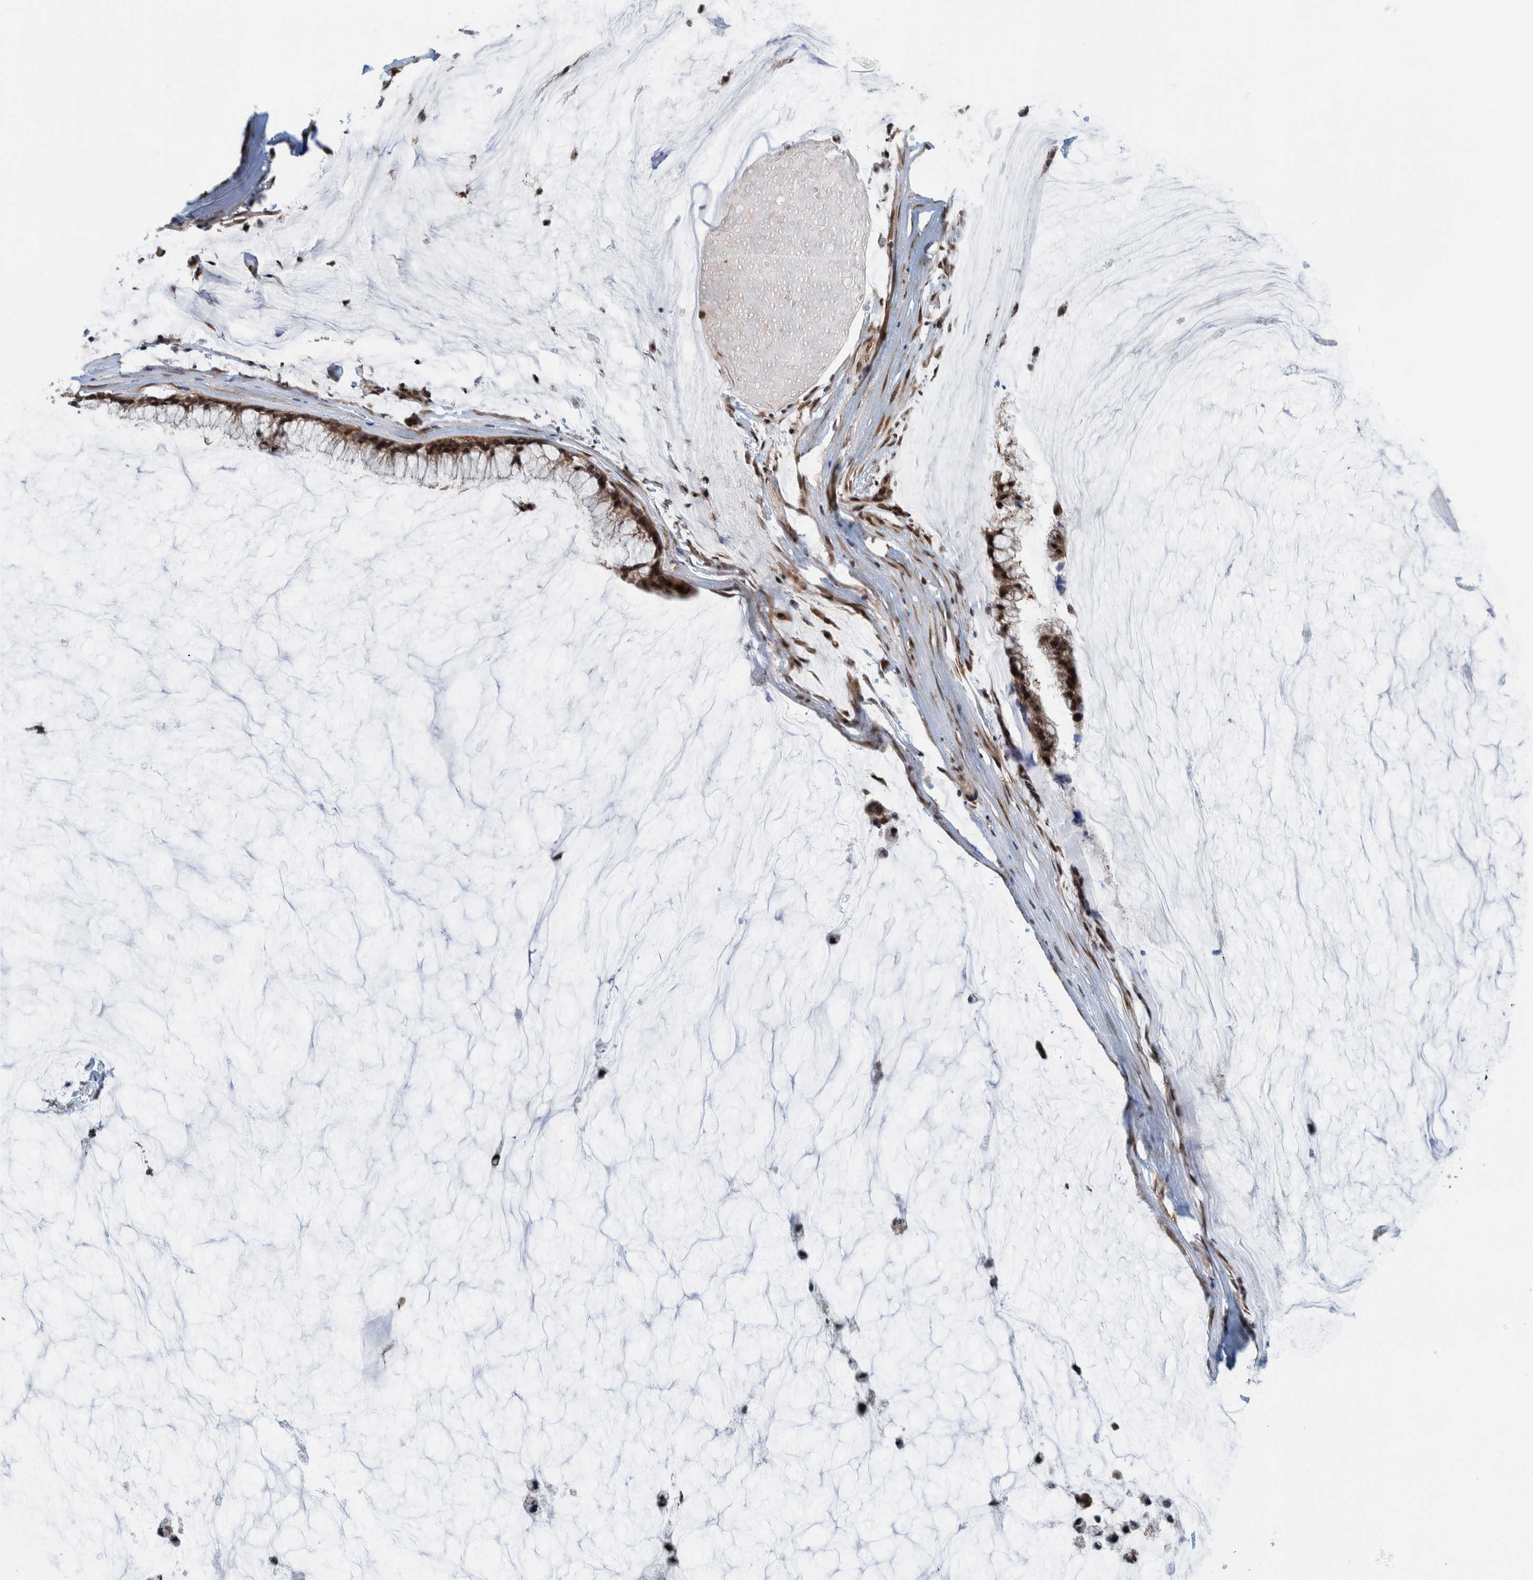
{"staining": {"intensity": "strong", "quantity": ">75%", "location": "cytoplasmic/membranous,nuclear"}, "tissue": "ovarian cancer", "cell_type": "Tumor cells", "image_type": "cancer", "snomed": [{"axis": "morphology", "description": "Cystadenocarcinoma, mucinous, NOS"}, {"axis": "topography", "description": "Ovary"}], "caption": "Brown immunohistochemical staining in human mucinous cystadenocarcinoma (ovarian) exhibits strong cytoplasmic/membranous and nuclear expression in about >75% of tumor cells.", "gene": "COPS3", "patient": {"sex": "female", "age": 39}}